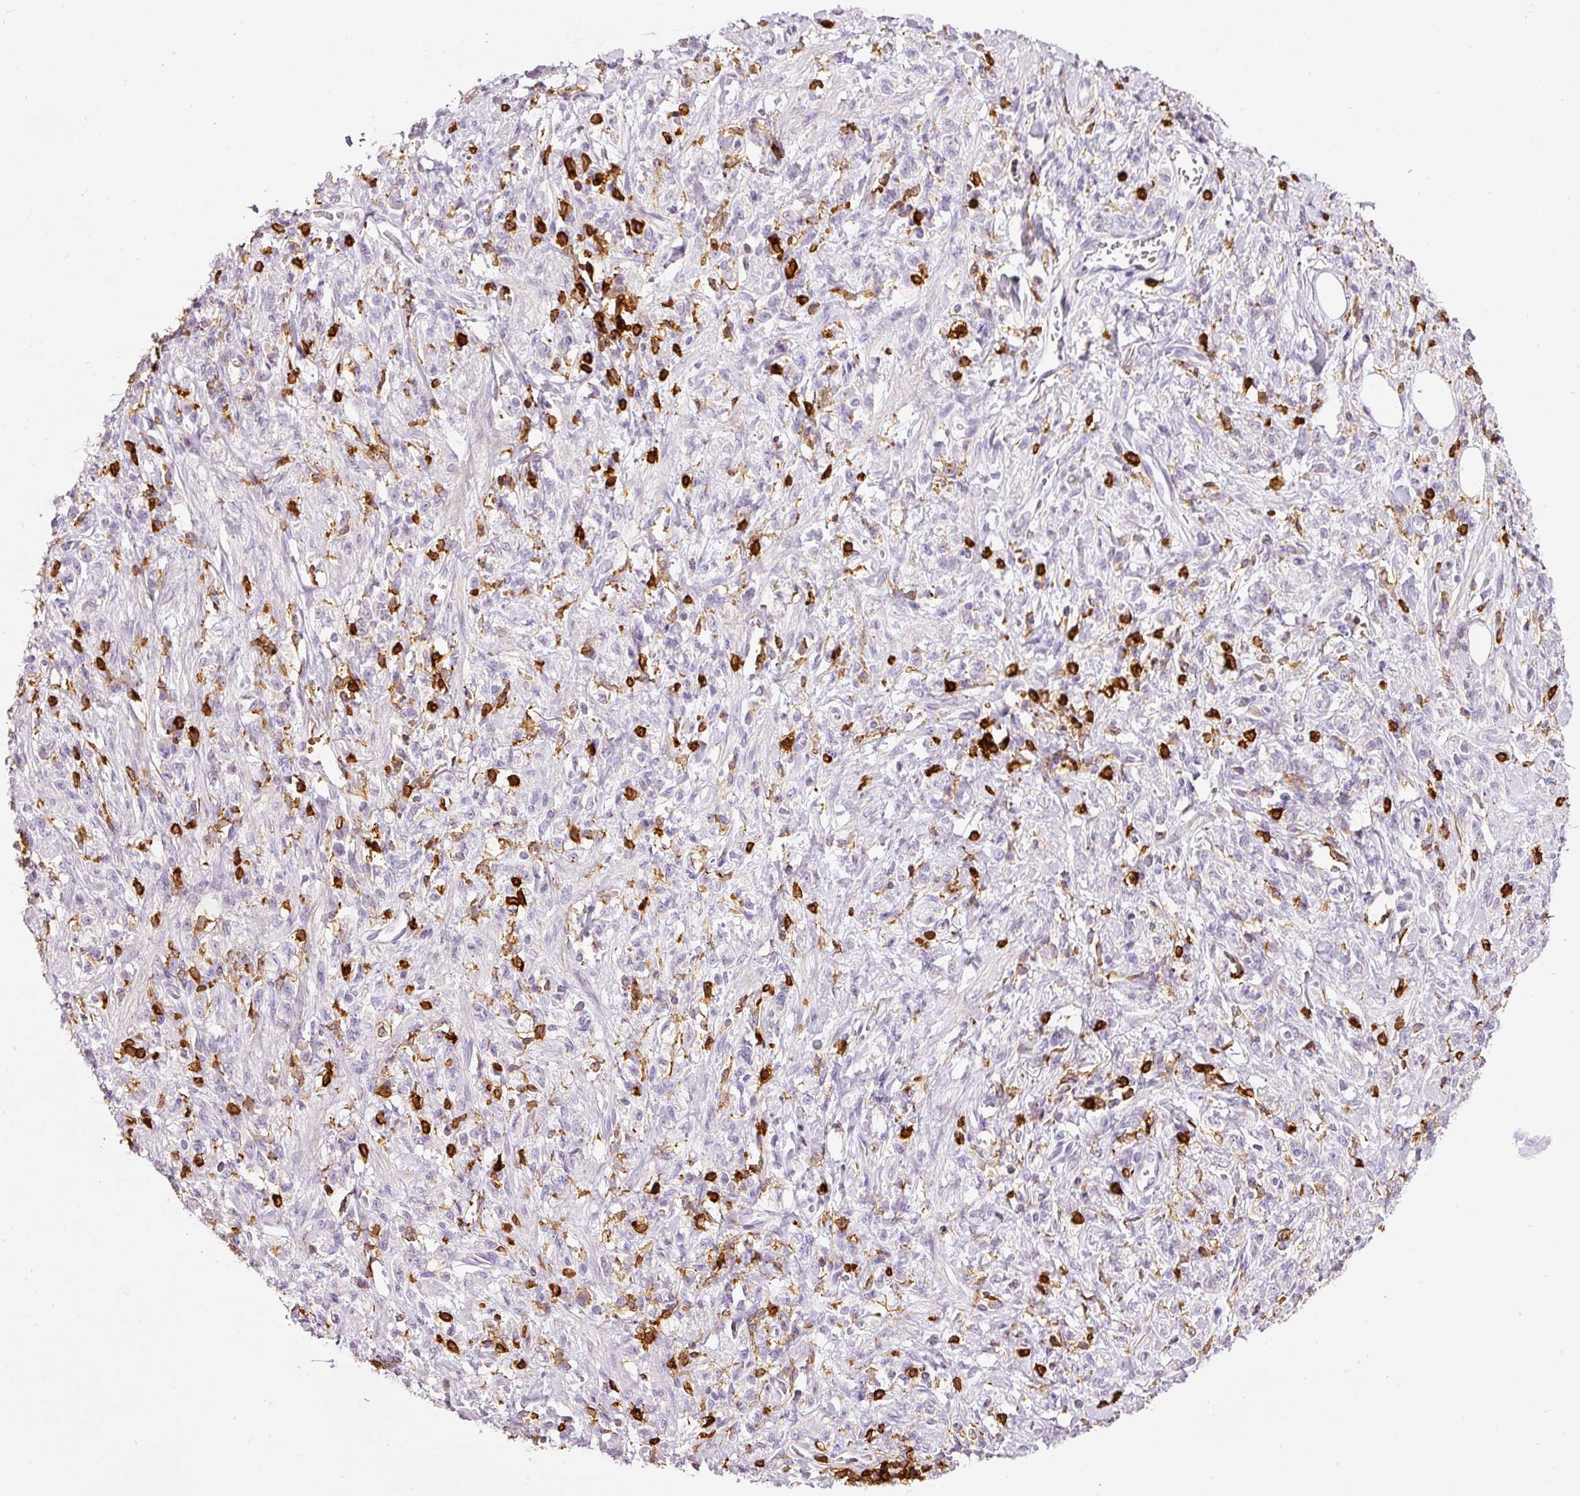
{"staining": {"intensity": "negative", "quantity": "none", "location": "none"}, "tissue": "stomach cancer", "cell_type": "Tumor cells", "image_type": "cancer", "snomed": [{"axis": "morphology", "description": "Adenocarcinoma, NOS"}, {"axis": "topography", "description": "Stomach"}], "caption": "Immunohistochemical staining of stomach cancer shows no significant staining in tumor cells.", "gene": "EVL", "patient": {"sex": "male", "age": 77}}